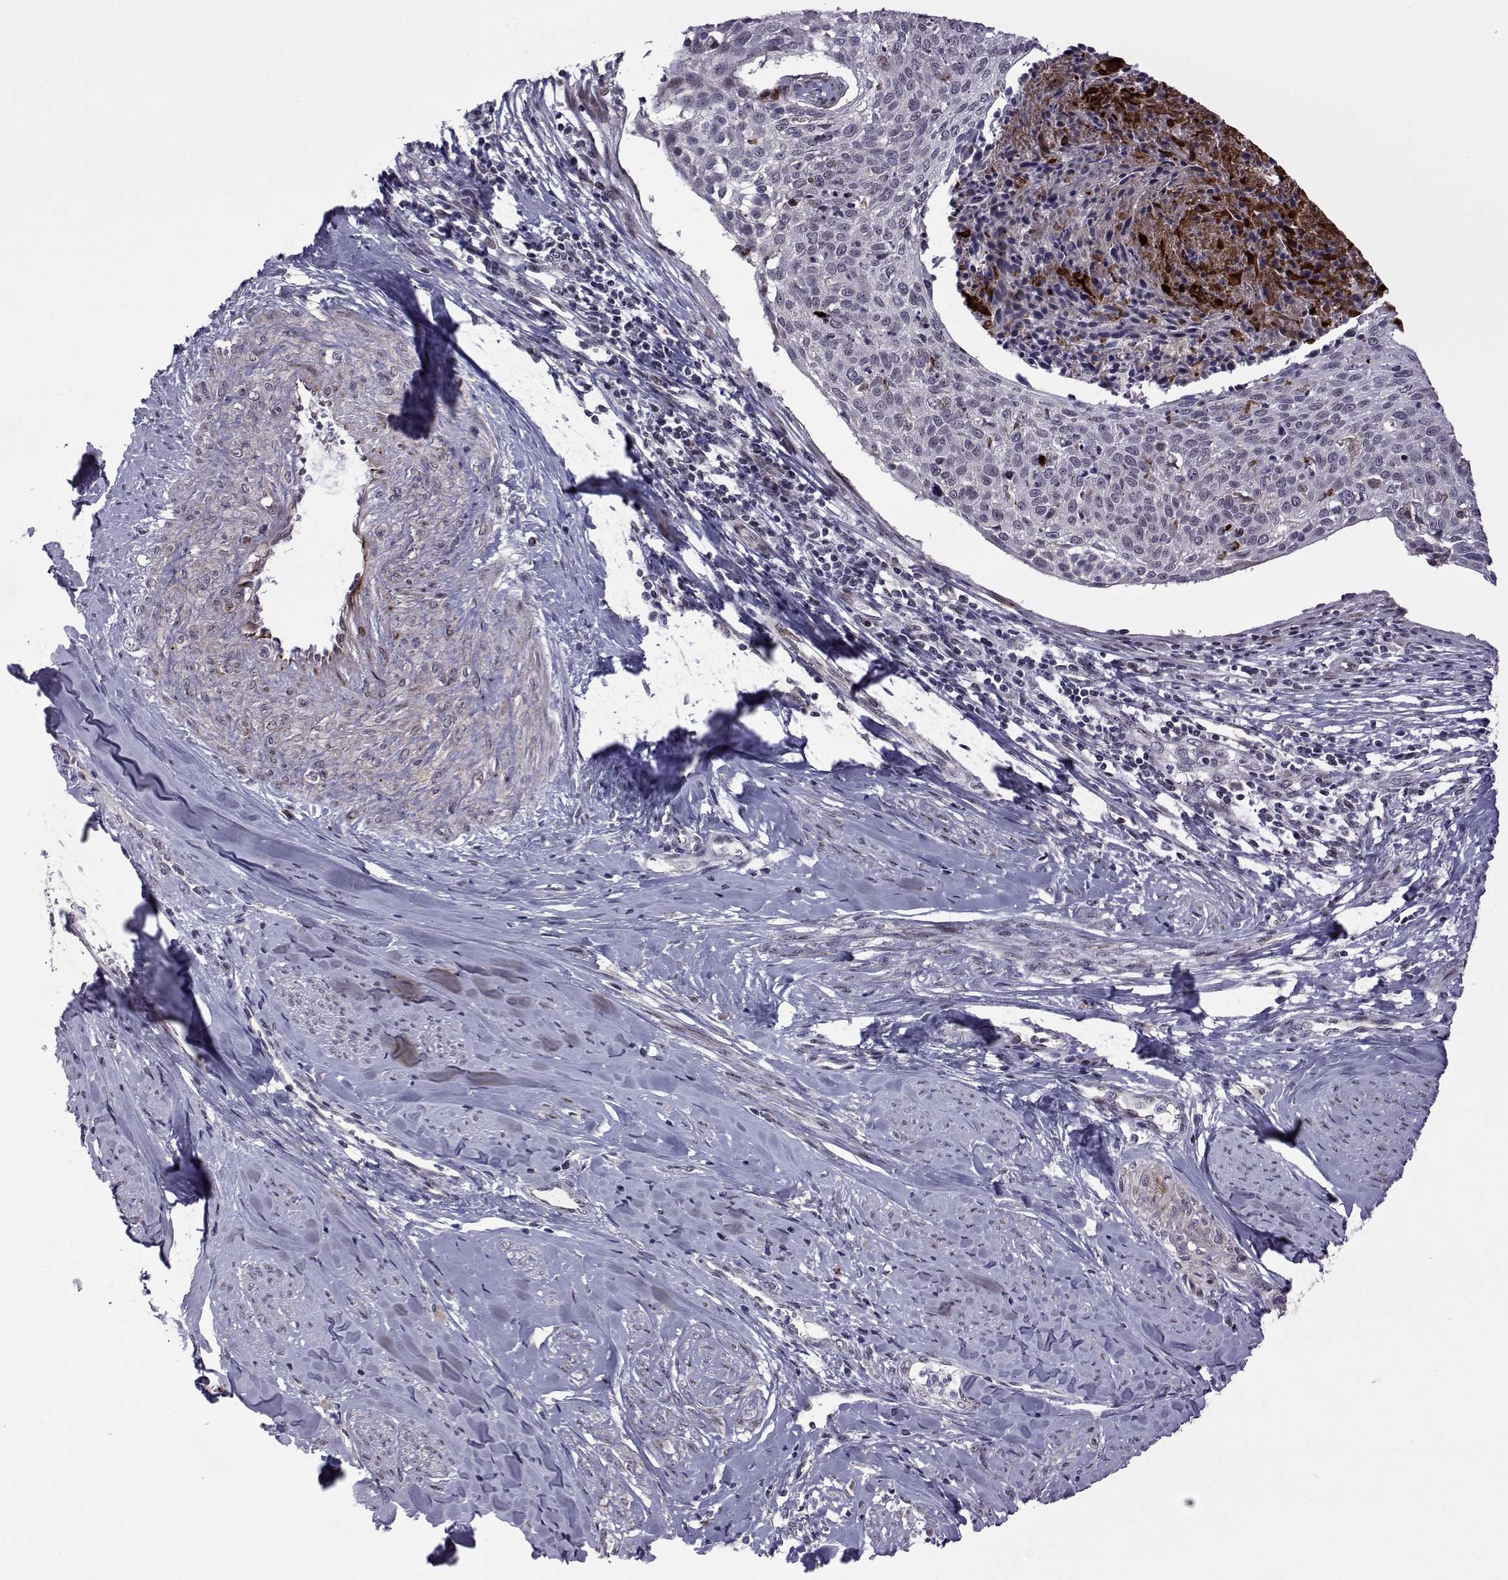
{"staining": {"intensity": "negative", "quantity": "none", "location": "none"}, "tissue": "cervical cancer", "cell_type": "Tumor cells", "image_type": "cancer", "snomed": [{"axis": "morphology", "description": "Squamous cell carcinoma, NOS"}, {"axis": "topography", "description": "Cervix"}], "caption": "An IHC photomicrograph of cervical squamous cell carcinoma is shown. There is no staining in tumor cells of cervical squamous cell carcinoma. (DAB immunohistochemistry with hematoxylin counter stain).", "gene": "EFCAB3", "patient": {"sex": "female", "age": 49}}